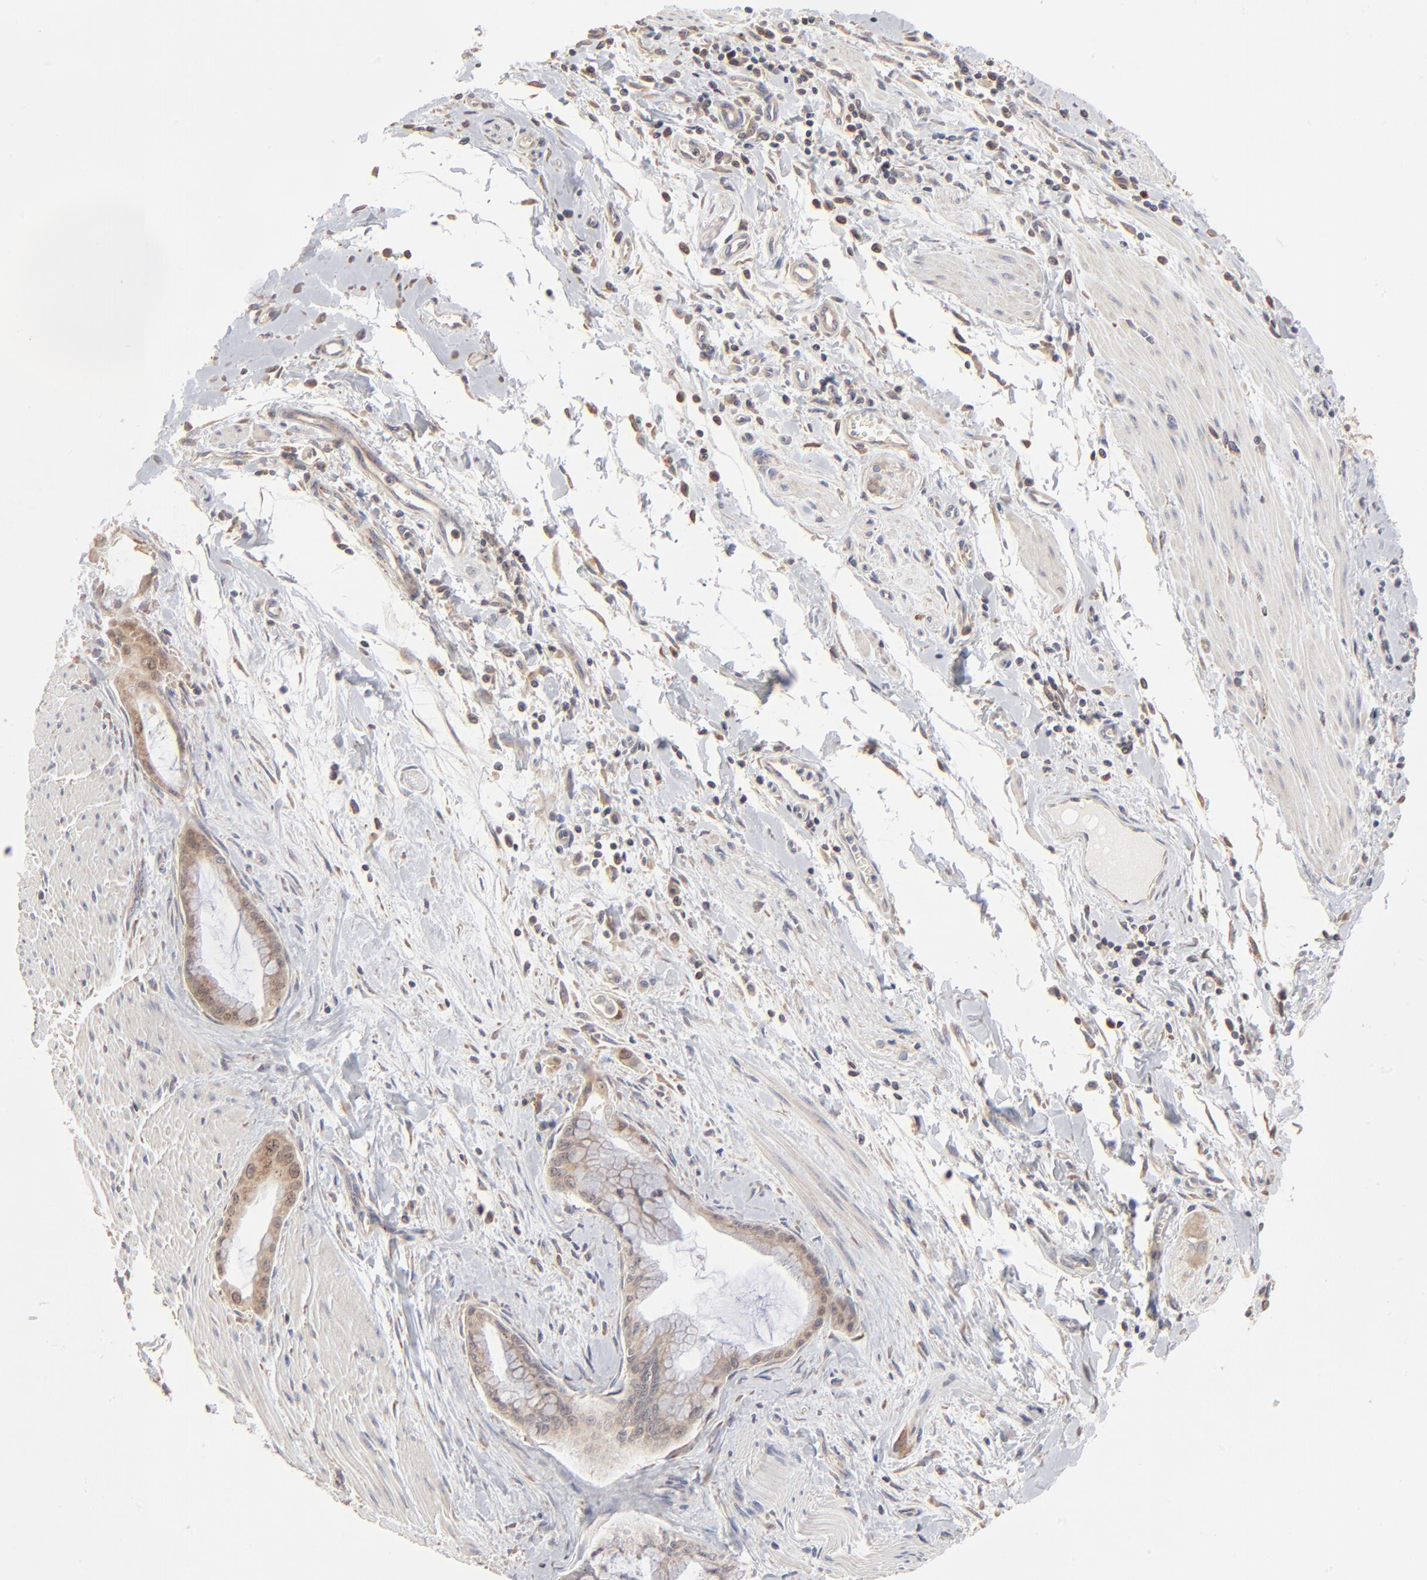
{"staining": {"intensity": "weak", "quantity": "25%-75%", "location": "cytoplasmic/membranous"}, "tissue": "pancreatic cancer", "cell_type": "Tumor cells", "image_type": "cancer", "snomed": [{"axis": "morphology", "description": "Adenocarcinoma, NOS"}, {"axis": "topography", "description": "Pancreas"}], "caption": "DAB (3,3'-diaminobenzidine) immunohistochemical staining of pancreatic cancer displays weak cytoplasmic/membranous protein positivity in approximately 25%-75% of tumor cells.", "gene": "RNF213", "patient": {"sex": "male", "age": 59}}